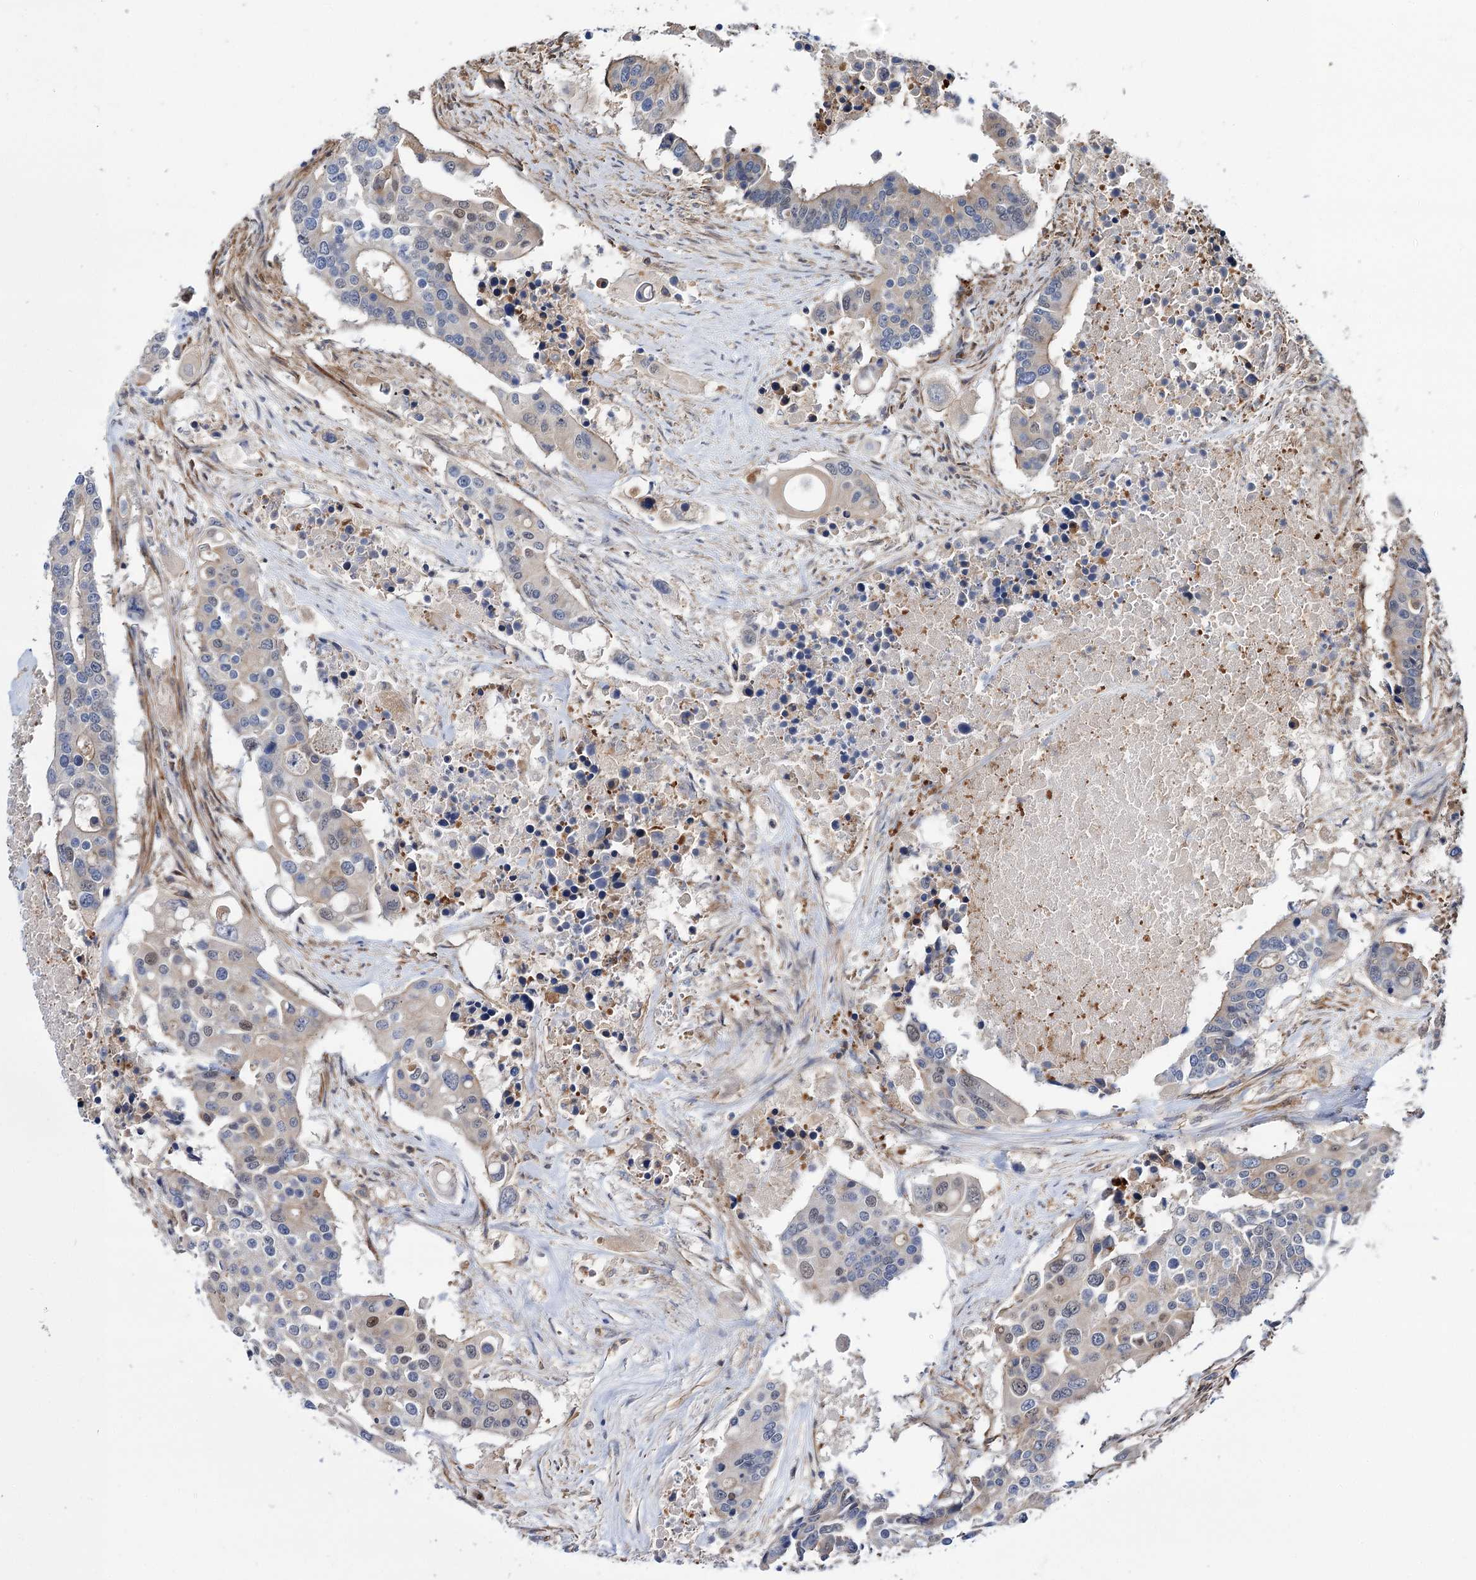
{"staining": {"intensity": "weak", "quantity": "<25%", "location": "cytoplasmic/membranous"}, "tissue": "colorectal cancer", "cell_type": "Tumor cells", "image_type": "cancer", "snomed": [{"axis": "morphology", "description": "Adenocarcinoma, NOS"}, {"axis": "topography", "description": "Colon"}], "caption": "Image shows no significant protein expression in tumor cells of colorectal cancer (adenocarcinoma).", "gene": "DPP3", "patient": {"sex": "male", "age": 77}}